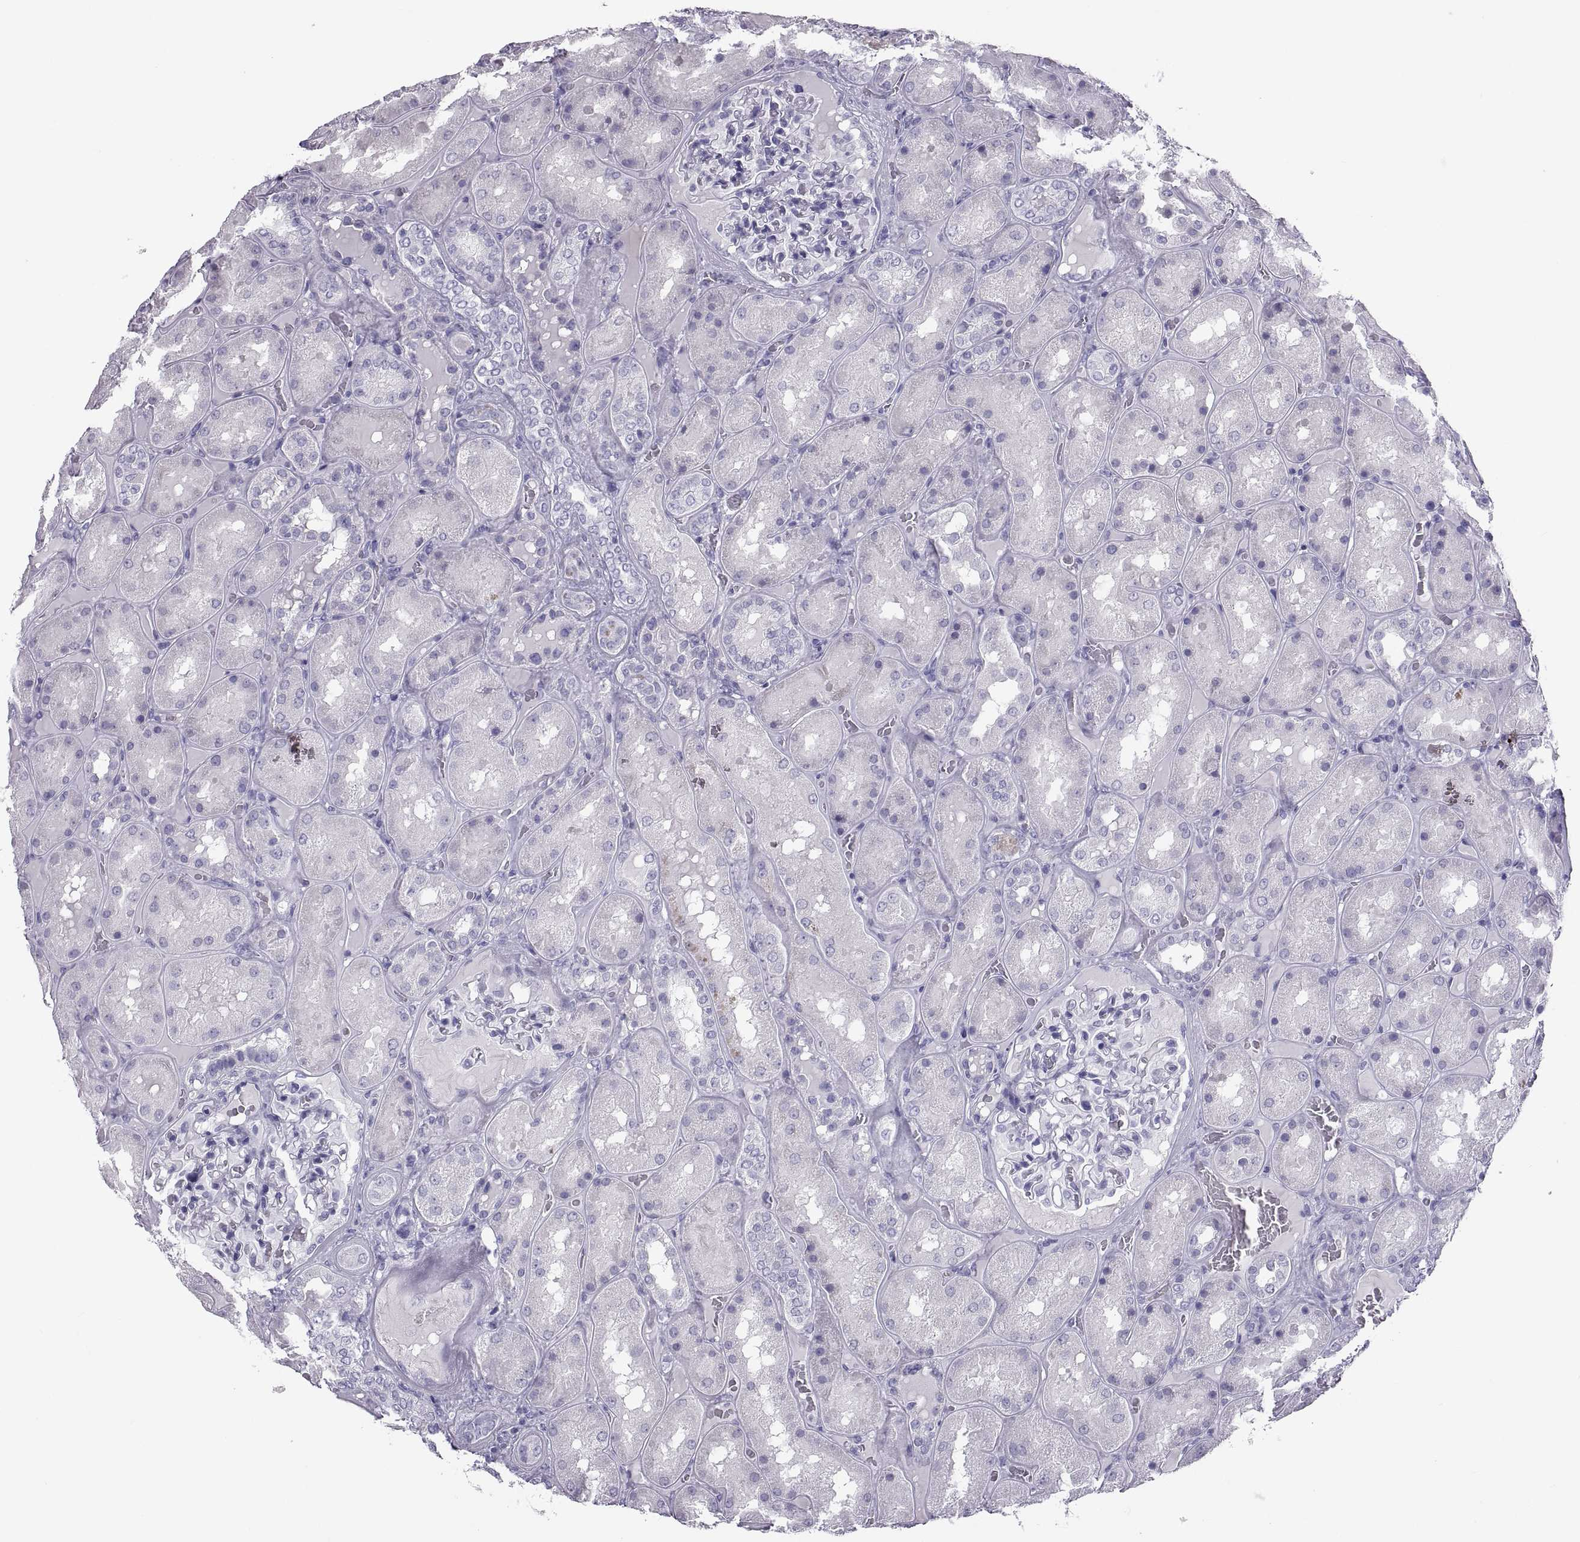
{"staining": {"intensity": "negative", "quantity": "none", "location": "none"}, "tissue": "kidney", "cell_type": "Cells in glomeruli", "image_type": "normal", "snomed": [{"axis": "morphology", "description": "Normal tissue, NOS"}, {"axis": "topography", "description": "Kidney"}], "caption": "A histopathology image of kidney stained for a protein shows no brown staining in cells in glomeruli. The staining is performed using DAB (3,3'-diaminobenzidine) brown chromogen with nuclei counter-stained in using hematoxylin.", "gene": "PCSK1N", "patient": {"sex": "male", "age": 73}}